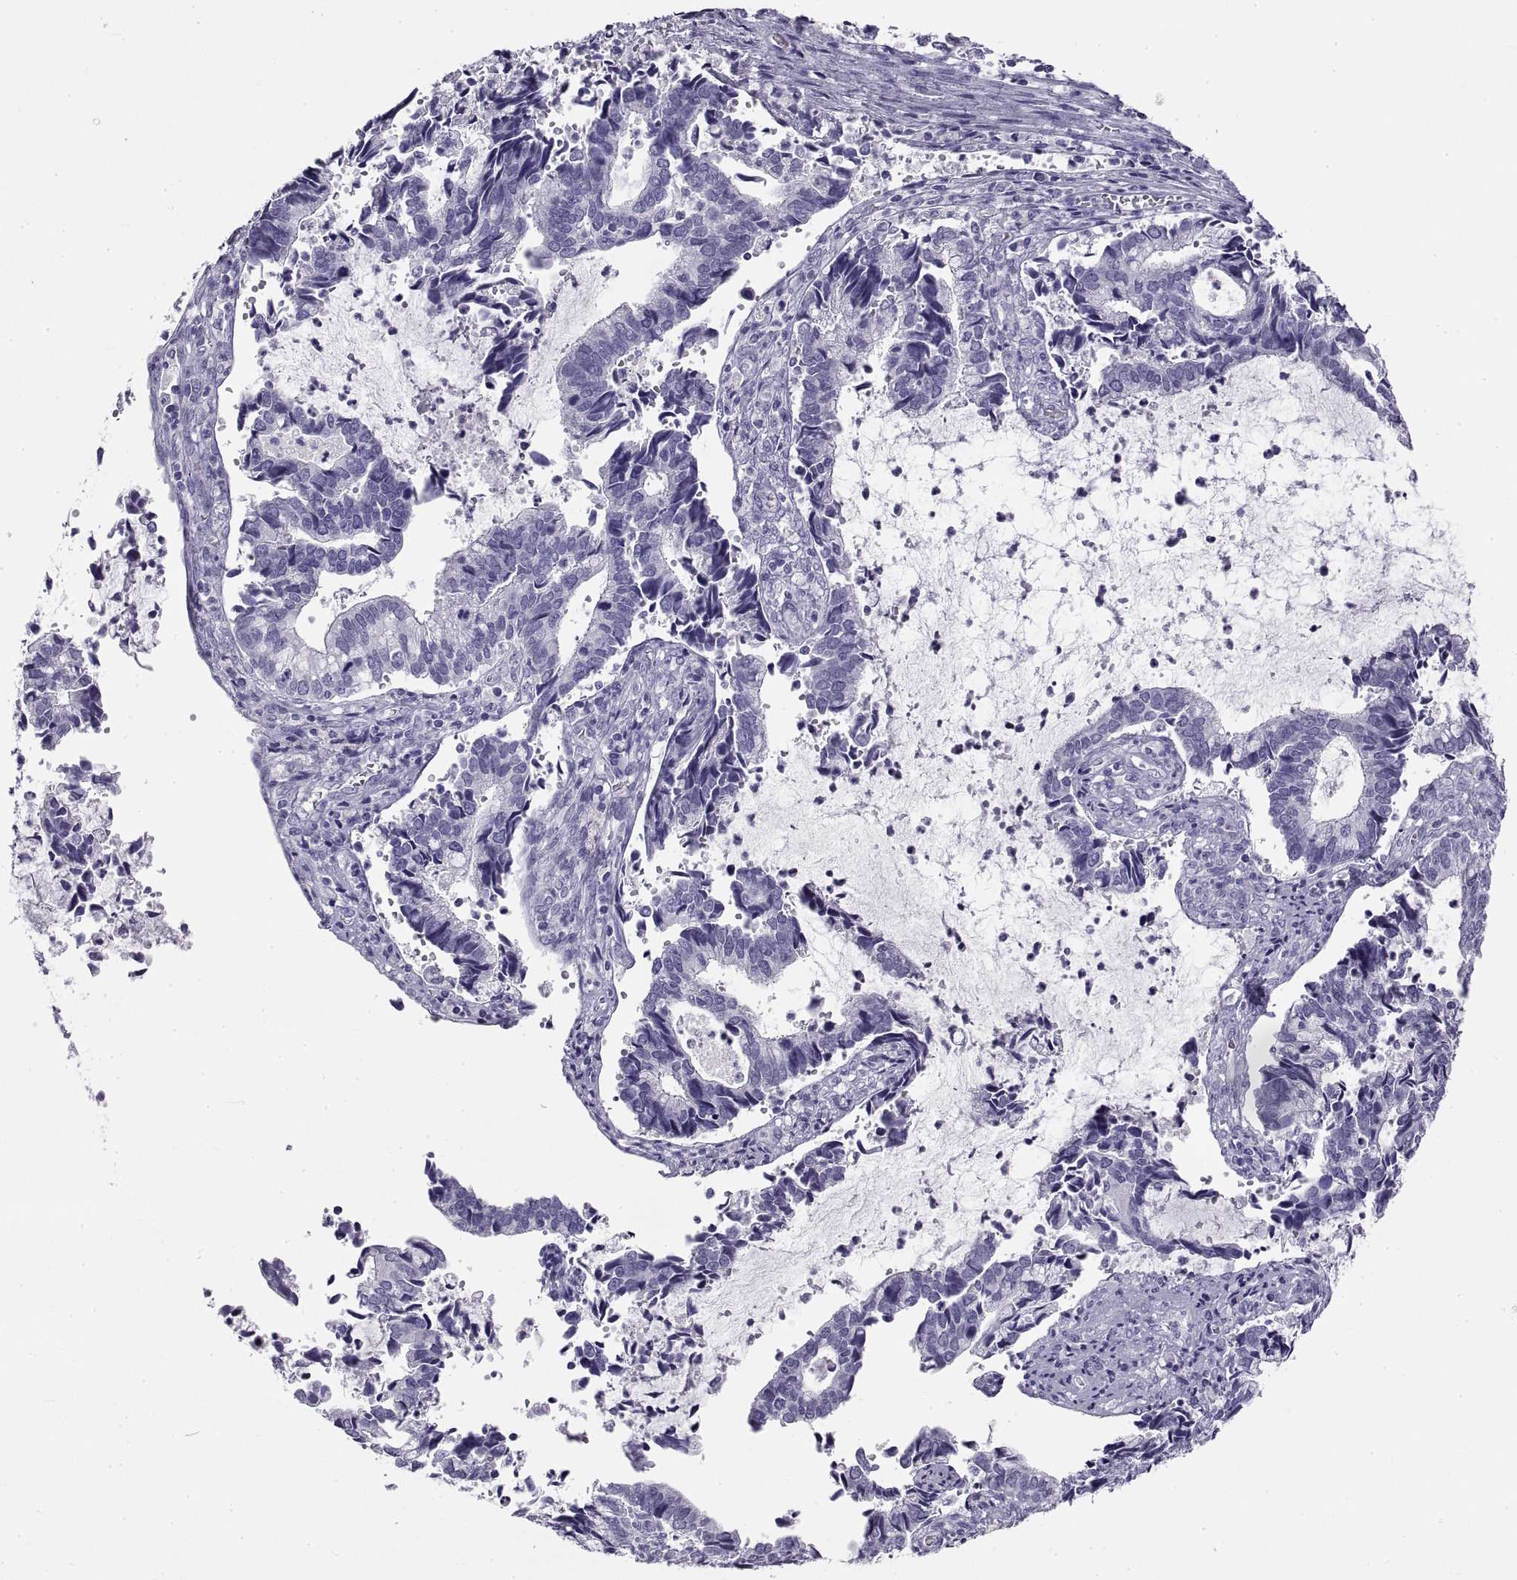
{"staining": {"intensity": "negative", "quantity": "none", "location": "none"}, "tissue": "cervical cancer", "cell_type": "Tumor cells", "image_type": "cancer", "snomed": [{"axis": "morphology", "description": "Adenocarcinoma, NOS"}, {"axis": "topography", "description": "Cervix"}], "caption": "Cervical adenocarcinoma stained for a protein using IHC exhibits no staining tumor cells.", "gene": "RLBP1", "patient": {"sex": "female", "age": 42}}